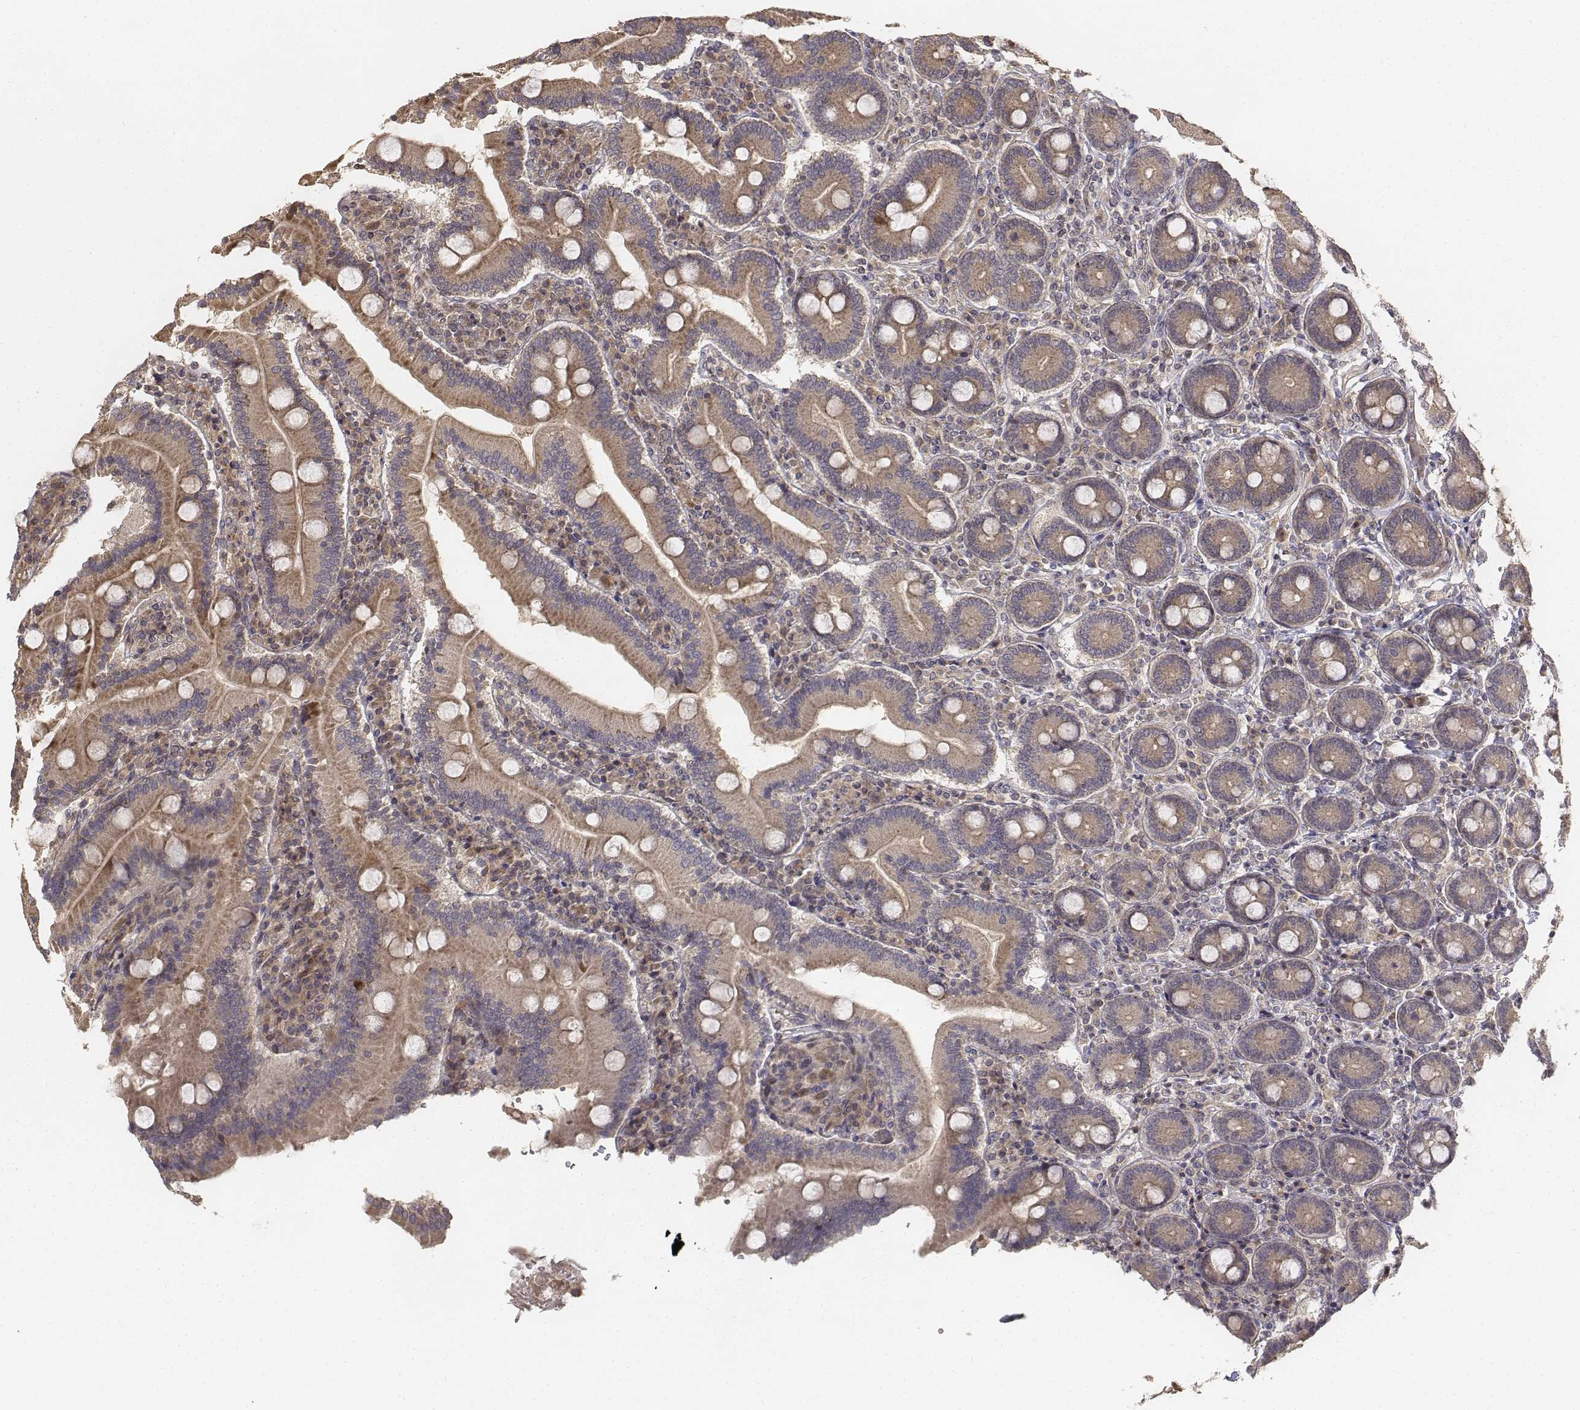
{"staining": {"intensity": "moderate", "quantity": ">75%", "location": "cytoplasmic/membranous"}, "tissue": "duodenum", "cell_type": "Glandular cells", "image_type": "normal", "snomed": [{"axis": "morphology", "description": "Normal tissue, NOS"}, {"axis": "topography", "description": "Duodenum"}], "caption": "IHC image of benign human duodenum stained for a protein (brown), which reveals medium levels of moderate cytoplasmic/membranous staining in approximately >75% of glandular cells.", "gene": "FBXO21", "patient": {"sex": "female", "age": 62}}